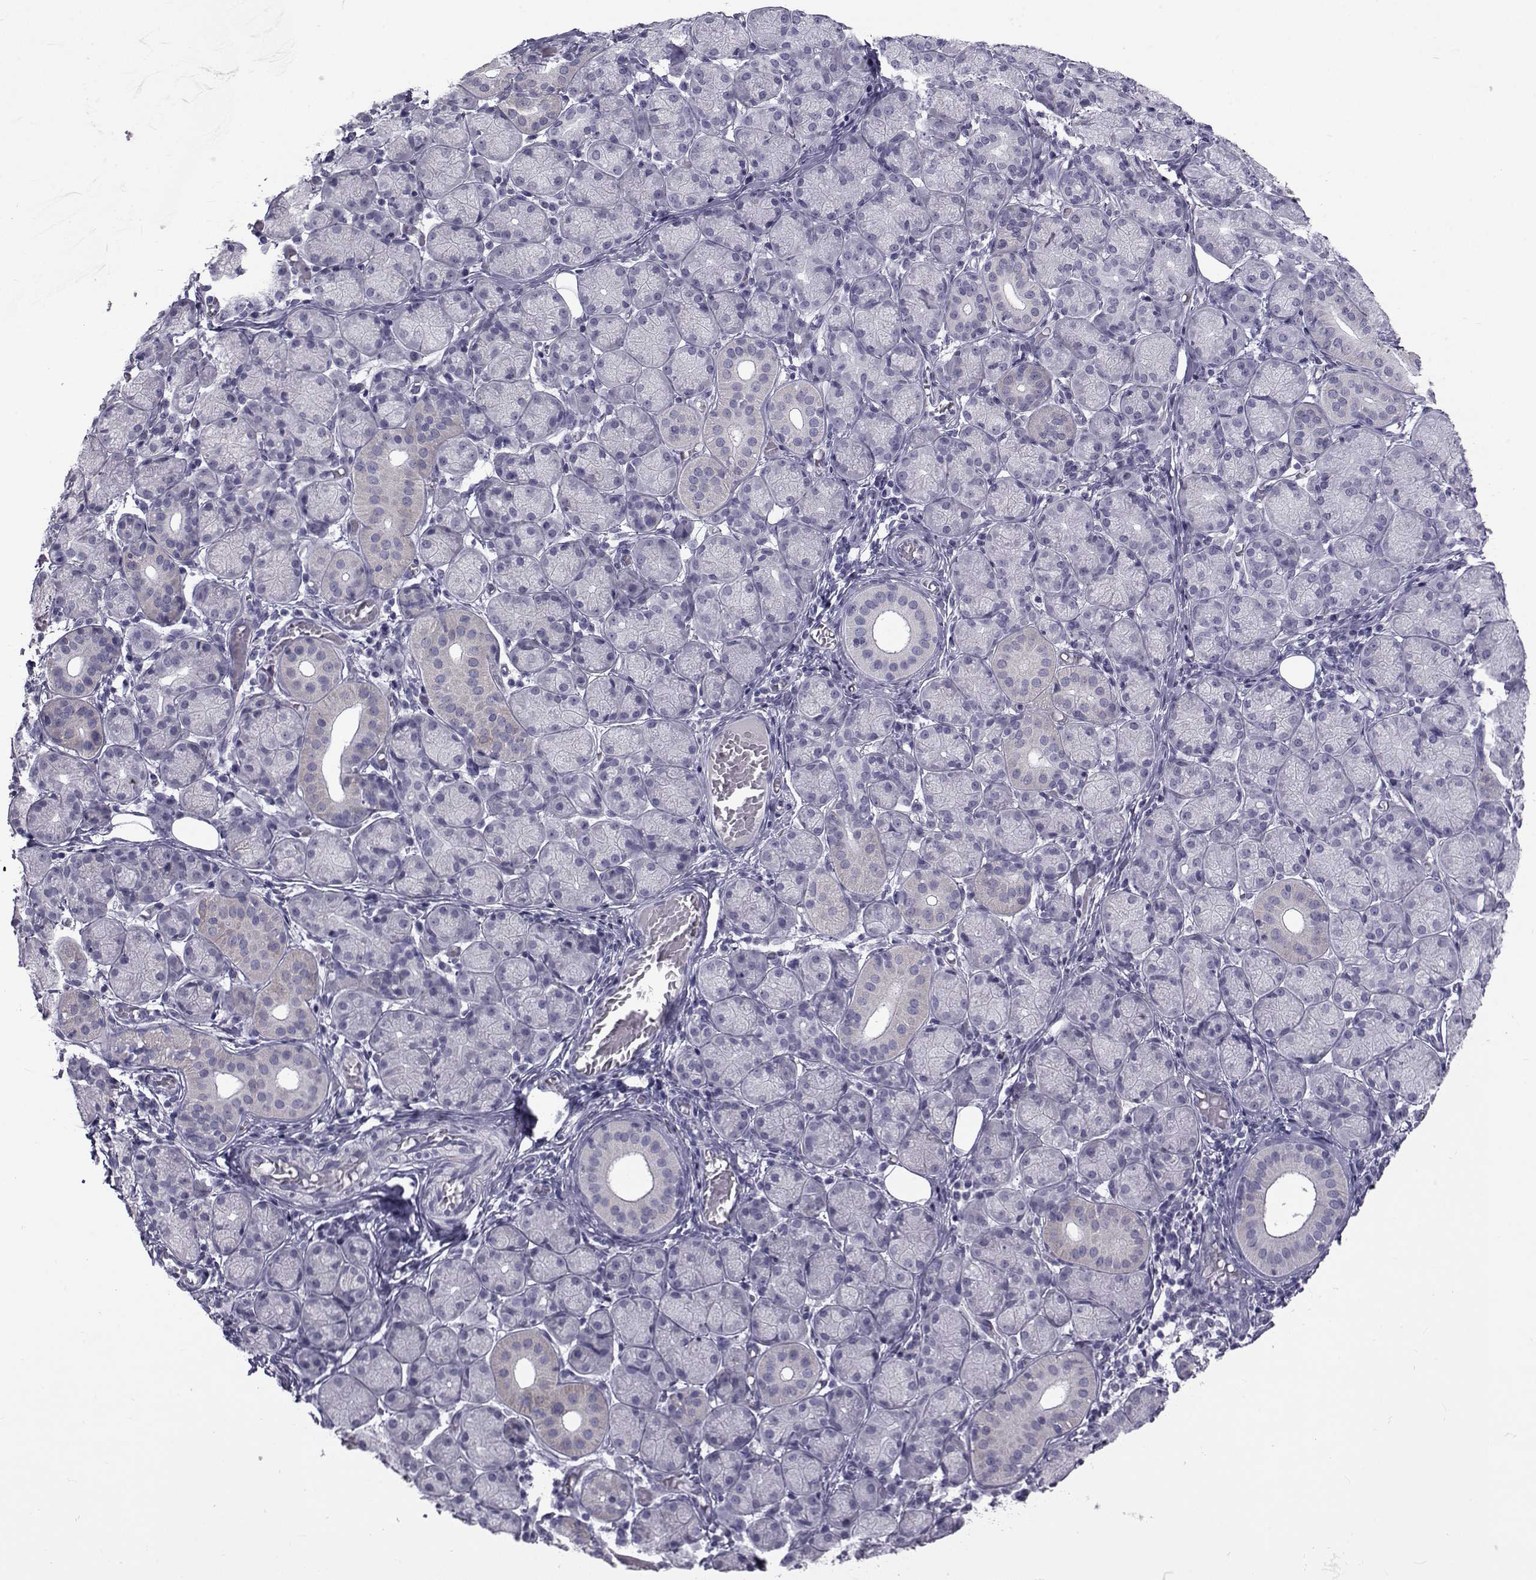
{"staining": {"intensity": "negative", "quantity": "none", "location": "none"}, "tissue": "salivary gland", "cell_type": "Glandular cells", "image_type": "normal", "snomed": [{"axis": "morphology", "description": "Normal tissue, NOS"}, {"axis": "topography", "description": "Salivary gland"}, {"axis": "topography", "description": "Peripheral nerve tissue"}], "caption": "This is a photomicrograph of IHC staining of benign salivary gland, which shows no positivity in glandular cells.", "gene": "FDXR", "patient": {"sex": "female", "age": 24}}